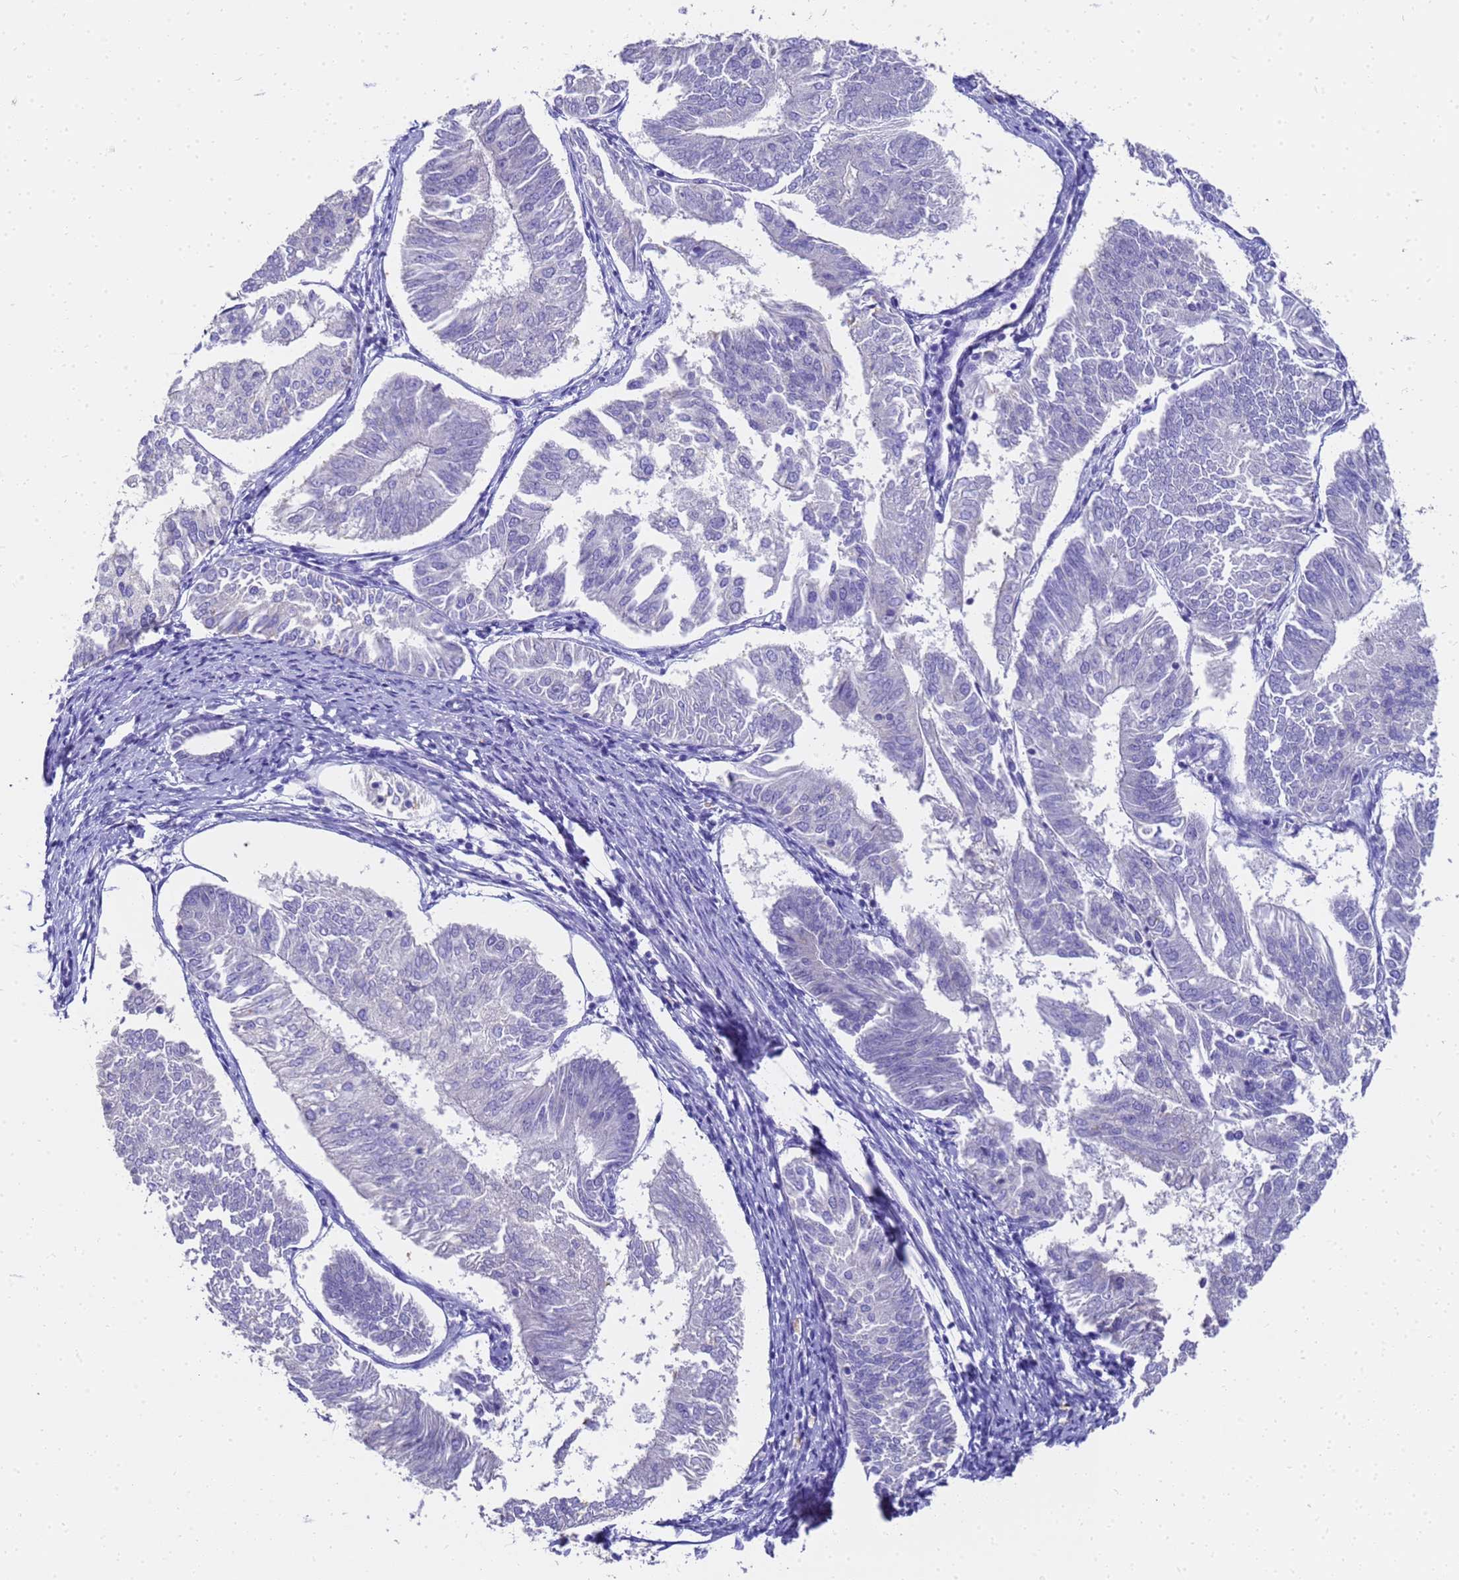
{"staining": {"intensity": "negative", "quantity": "none", "location": "none"}, "tissue": "endometrial cancer", "cell_type": "Tumor cells", "image_type": "cancer", "snomed": [{"axis": "morphology", "description": "Adenocarcinoma, NOS"}, {"axis": "topography", "description": "Endometrium"}], "caption": "The histopathology image exhibits no significant positivity in tumor cells of adenocarcinoma (endometrial).", "gene": "MS4A13", "patient": {"sex": "female", "age": 58}}